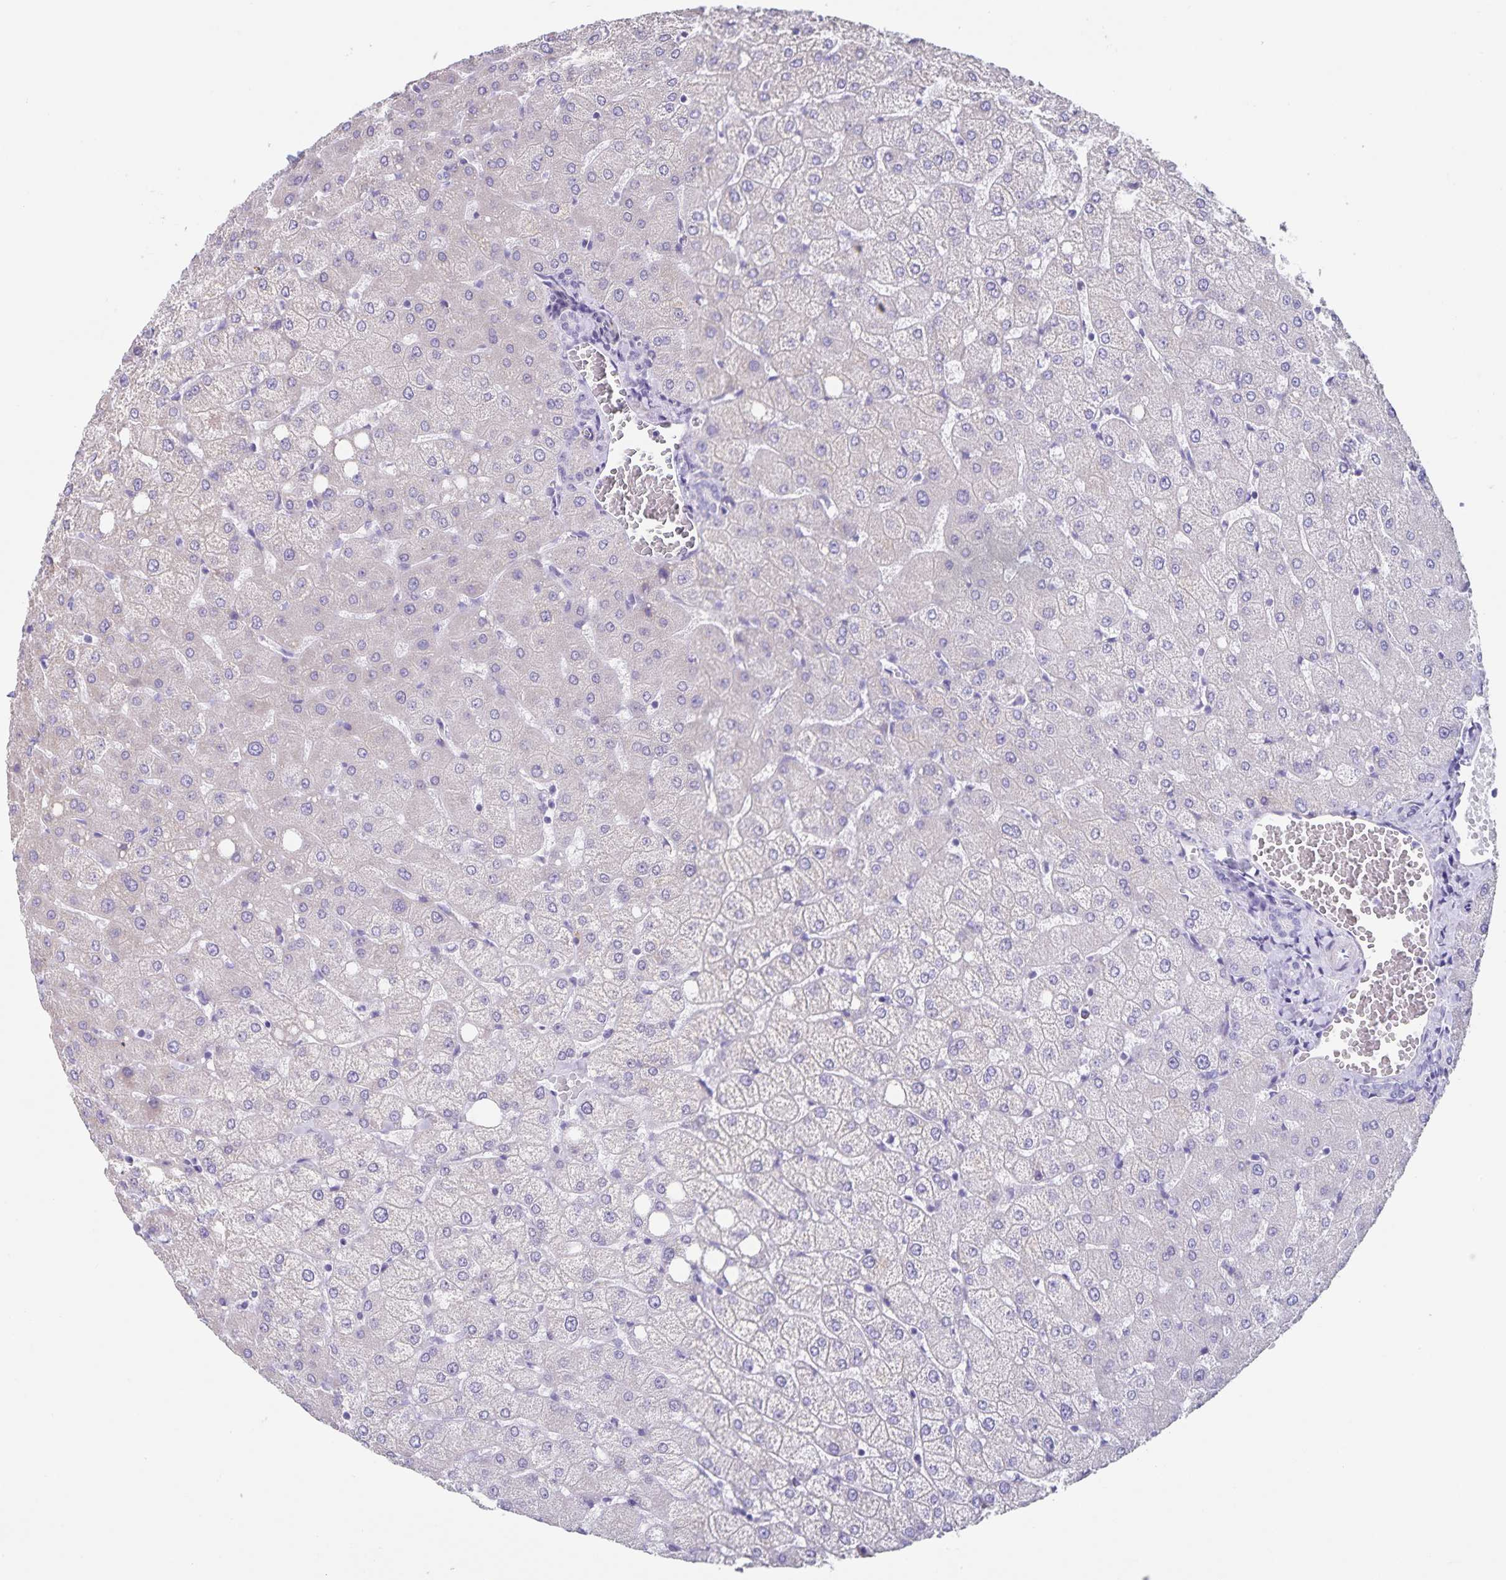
{"staining": {"intensity": "negative", "quantity": "none", "location": "none"}, "tissue": "liver", "cell_type": "Cholangiocytes", "image_type": "normal", "snomed": [{"axis": "morphology", "description": "Normal tissue, NOS"}, {"axis": "topography", "description": "Liver"}], "caption": "This is an IHC histopathology image of unremarkable liver. There is no positivity in cholangiocytes.", "gene": "SYNM", "patient": {"sex": "female", "age": 54}}